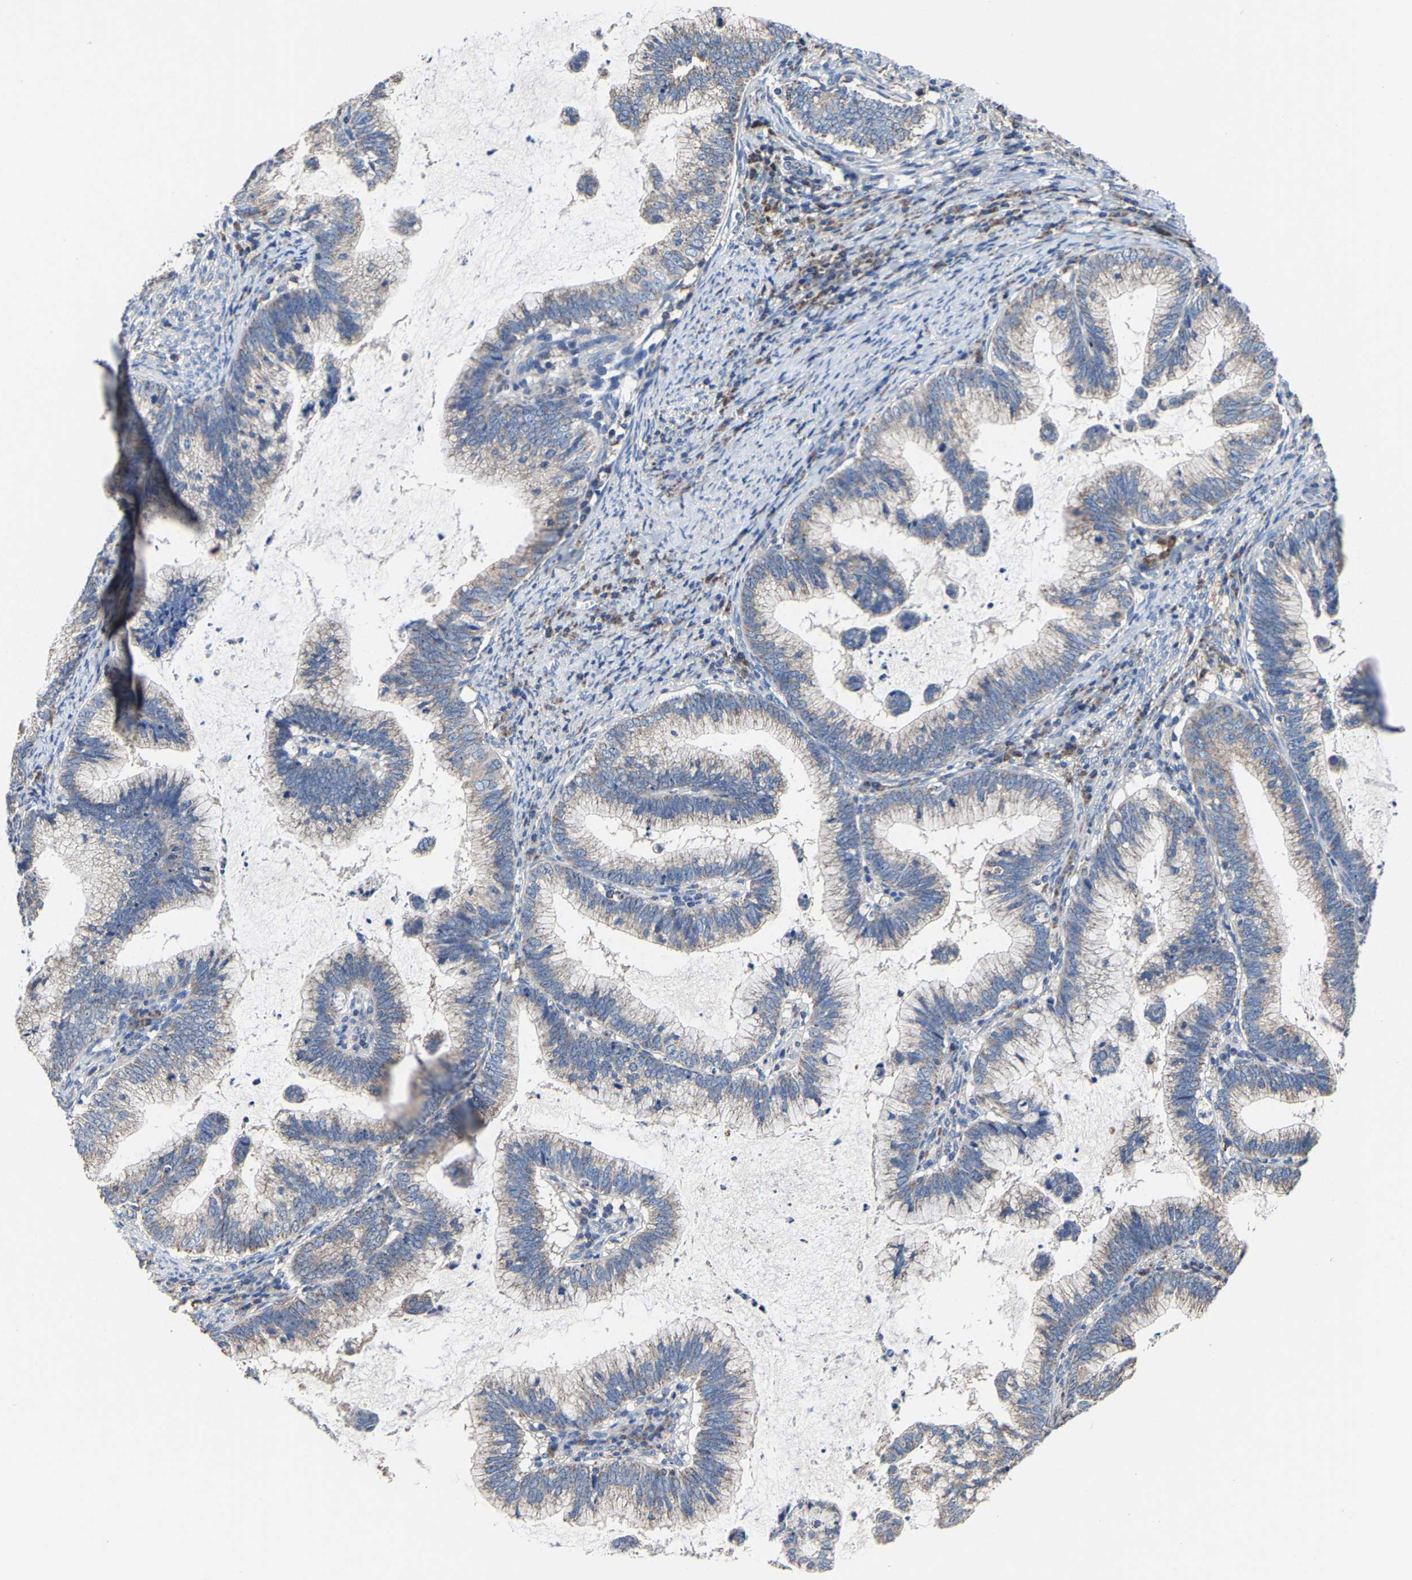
{"staining": {"intensity": "weak", "quantity": "<25%", "location": "cytoplasmic/membranous"}, "tissue": "cervical cancer", "cell_type": "Tumor cells", "image_type": "cancer", "snomed": [{"axis": "morphology", "description": "Adenocarcinoma, NOS"}, {"axis": "topography", "description": "Cervix"}], "caption": "This histopathology image is of cervical cancer stained with immunohistochemistry (IHC) to label a protein in brown with the nuclei are counter-stained blue. There is no staining in tumor cells.", "gene": "ZCCHC7", "patient": {"sex": "female", "age": 36}}